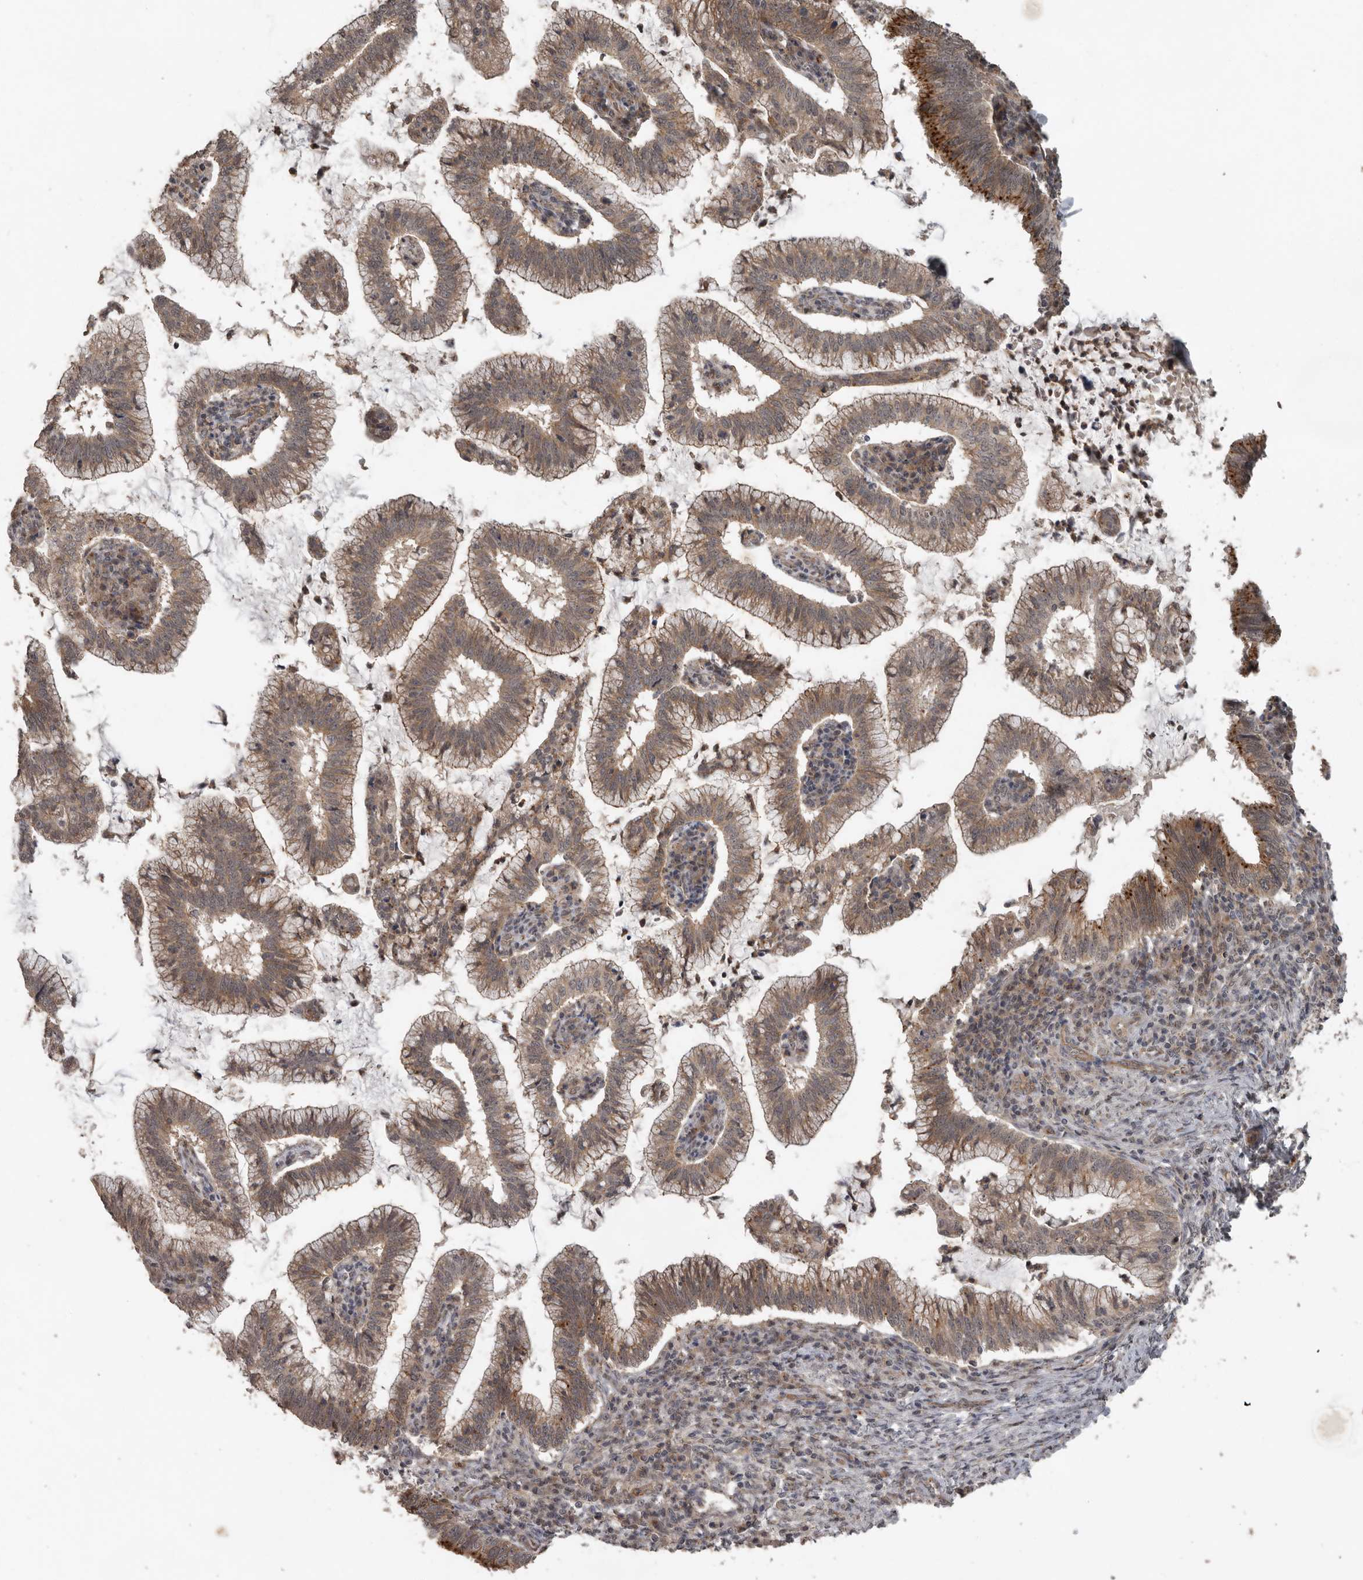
{"staining": {"intensity": "strong", "quantity": "25%-75%", "location": "cytoplasmic/membranous"}, "tissue": "cervical cancer", "cell_type": "Tumor cells", "image_type": "cancer", "snomed": [{"axis": "morphology", "description": "Adenocarcinoma, NOS"}, {"axis": "topography", "description": "Cervix"}], "caption": "This is a micrograph of IHC staining of cervical cancer, which shows strong expression in the cytoplasmic/membranous of tumor cells.", "gene": "CEP350", "patient": {"sex": "female", "age": 36}}